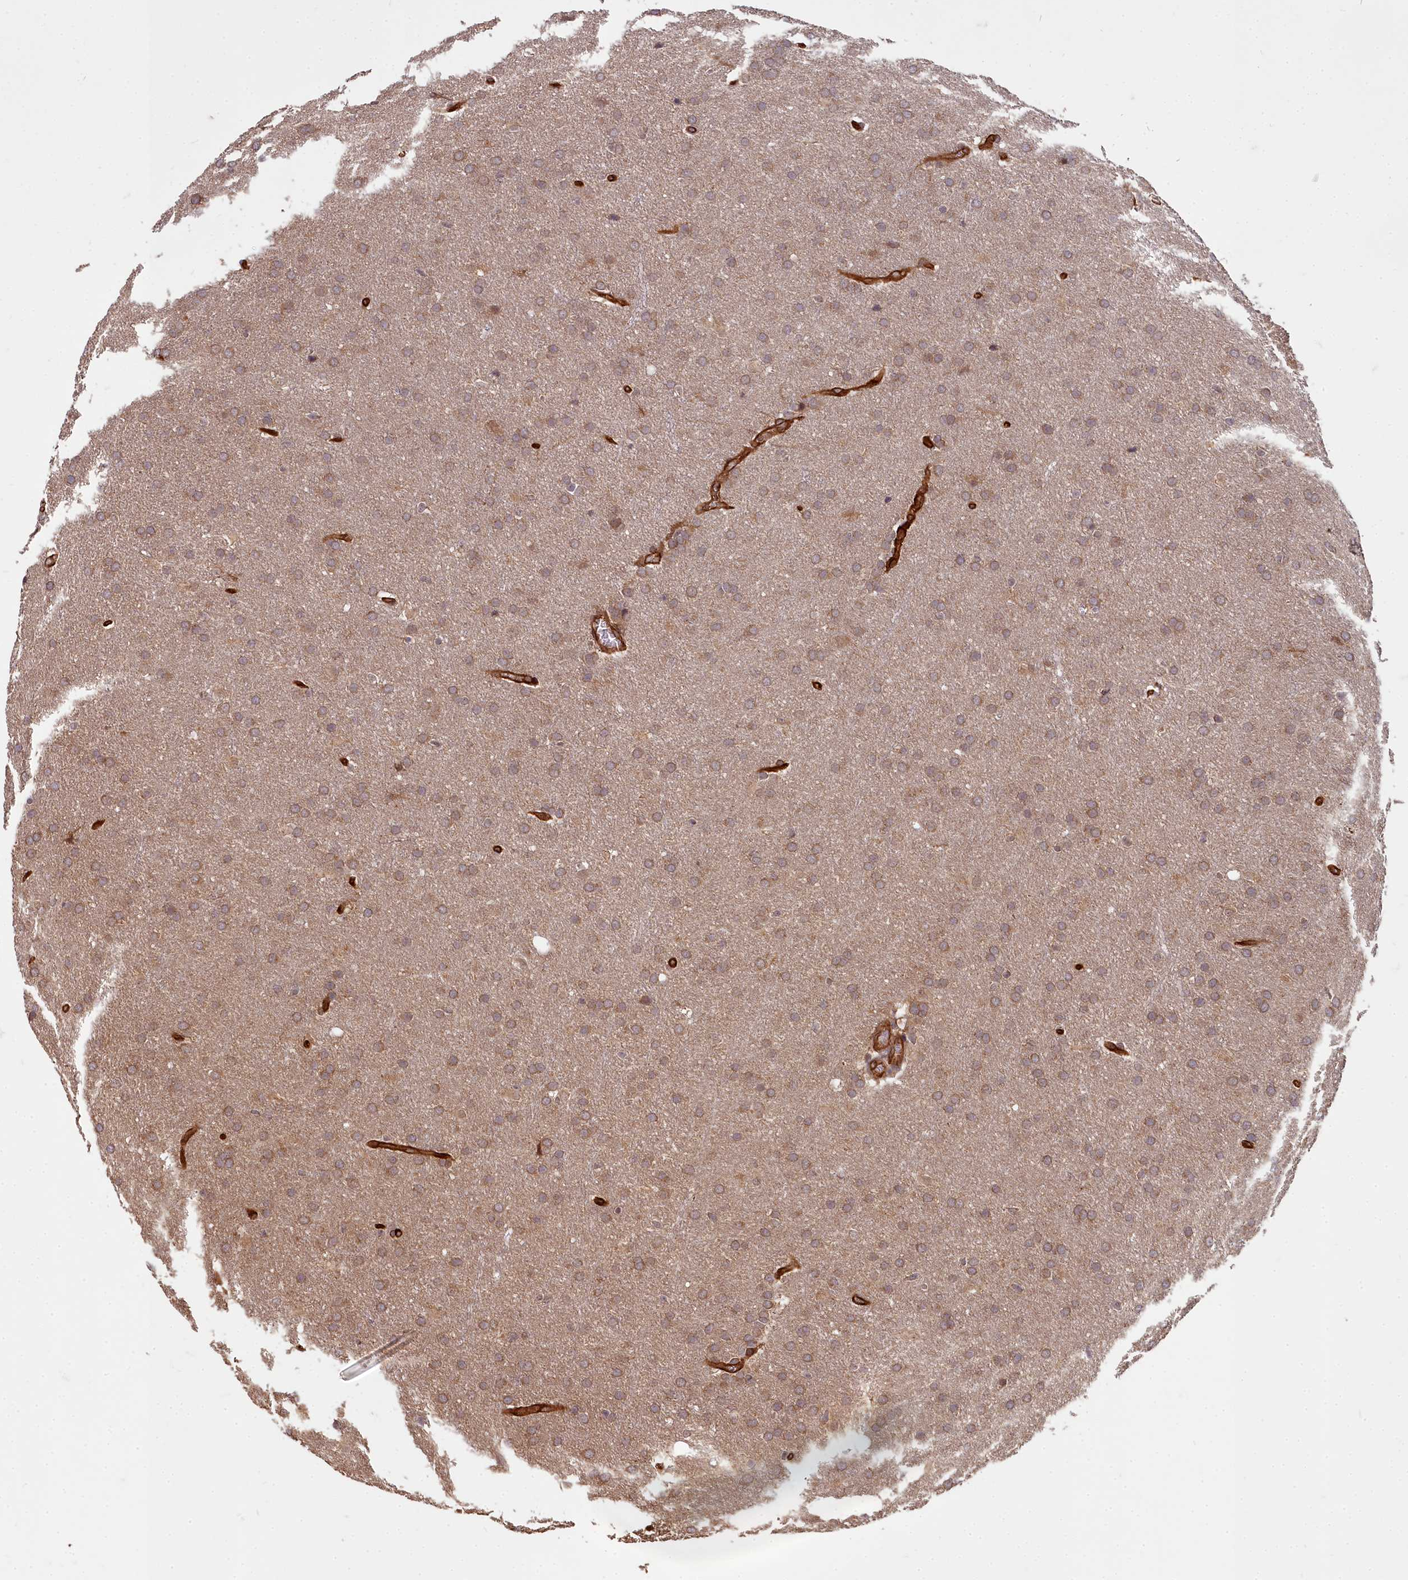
{"staining": {"intensity": "weak", "quantity": ">75%", "location": "cytoplasmic/membranous"}, "tissue": "glioma", "cell_type": "Tumor cells", "image_type": "cancer", "snomed": [{"axis": "morphology", "description": "Glioma, malignant, Low grade"}, {"axis": "topography", "description": "Brain"}], "caption": "Glioma was stained to show a protein in brown. There is low levels of weak cytoplasmic/membranous staining in about >75% of tumor cells. The staining was performed using DAB, with brown indicating positive protein expression. Nuclei are stained blue with hematoxylin.", "gene": "TSPYL4", "patient": {"sex": "female", "age": 32}}